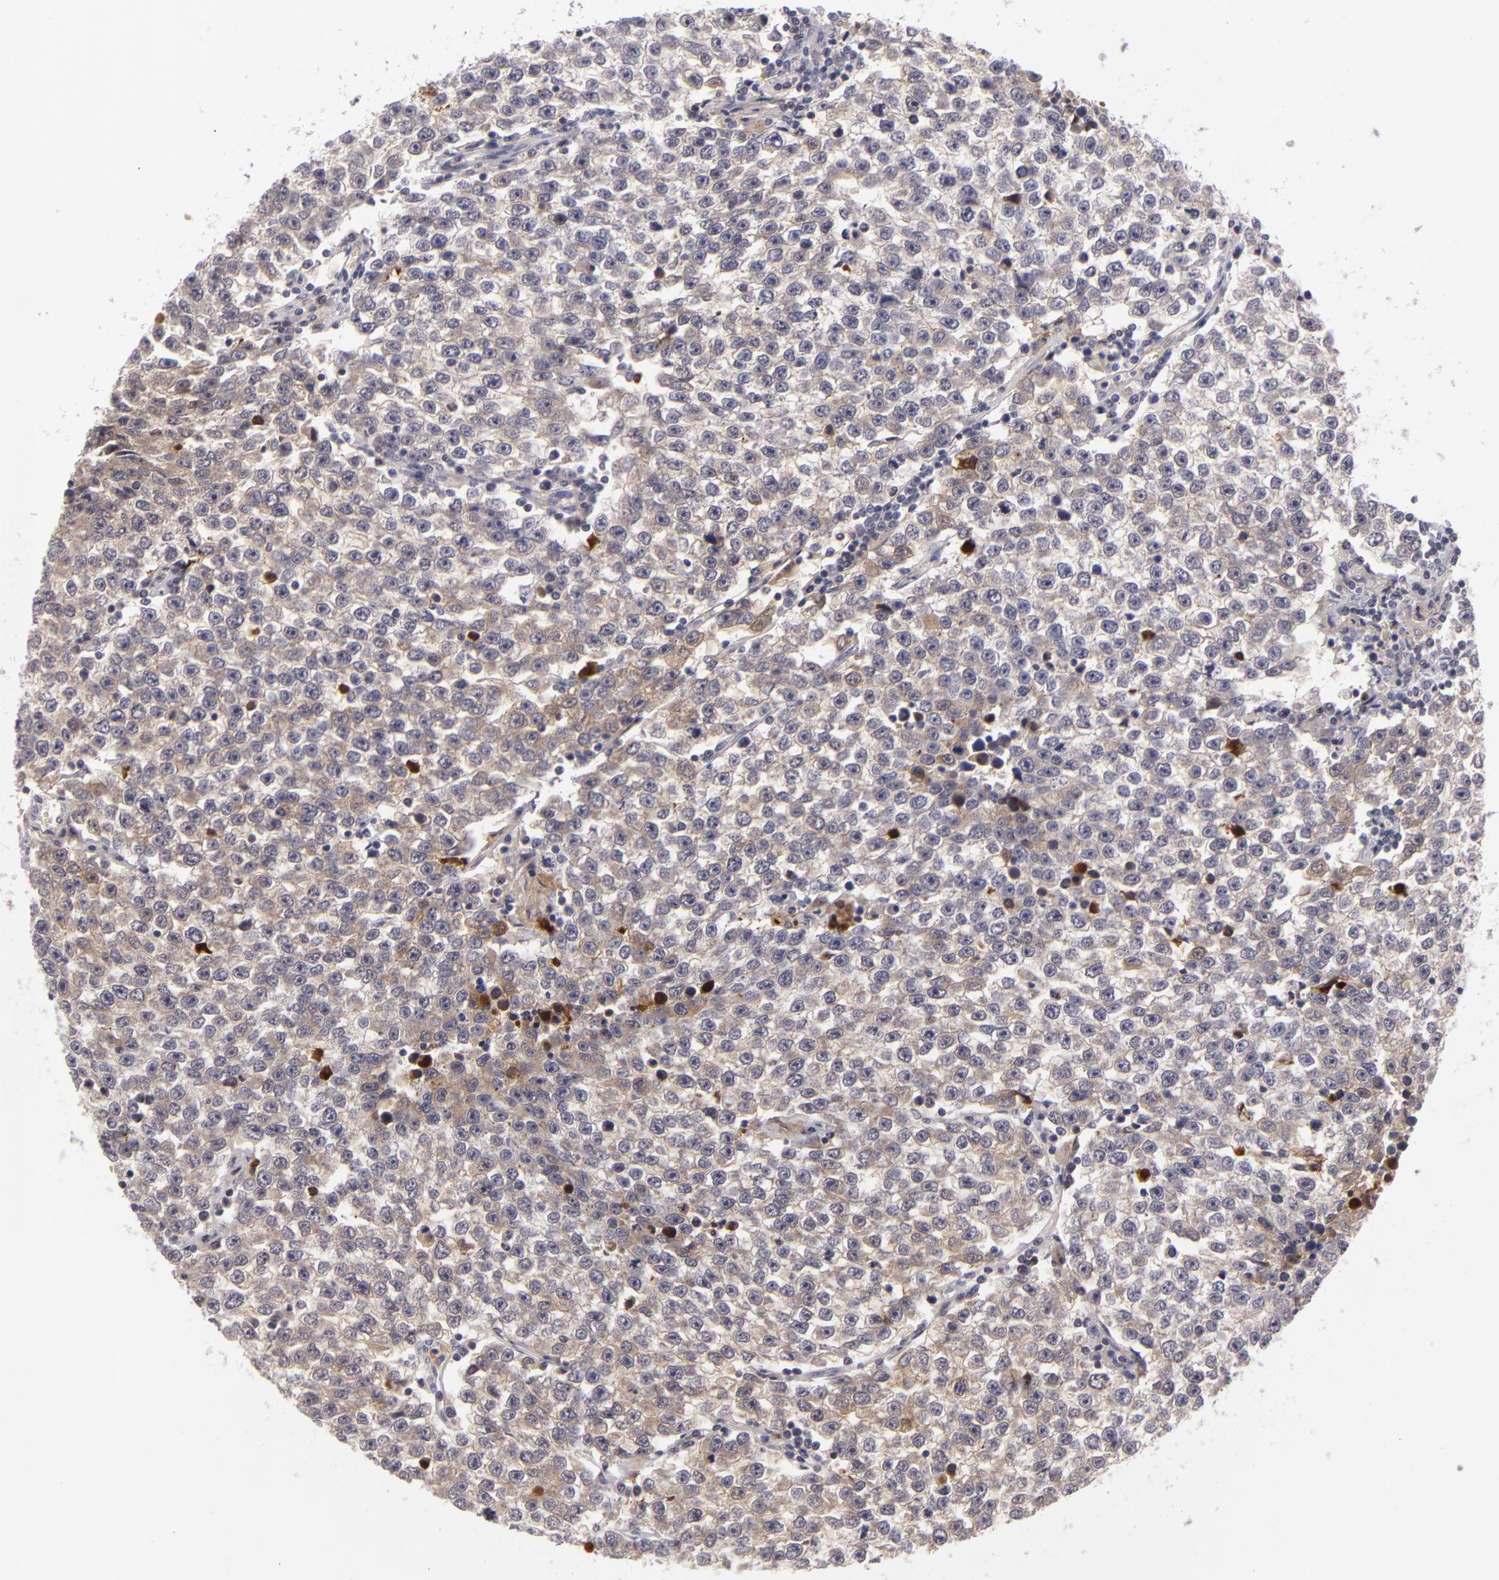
{"staining": {"intensity": "negative", "quantity": "none", "location": "none"}, "tissue": "testis cancer", "cell_type": "Tumor cells", "image_type": "cancer", "snomed": [{"axis": "morphology", "description": "Seminoma, NOS"}, {"axis": "topography", "description": "Testis"}], "caption": "Immunohistochemistry (IHC) of testis seminoma demonstrates no expression in tumor cells.", "gene": "CTNNB1", "patient": {"sex": "male", "age": 36}}